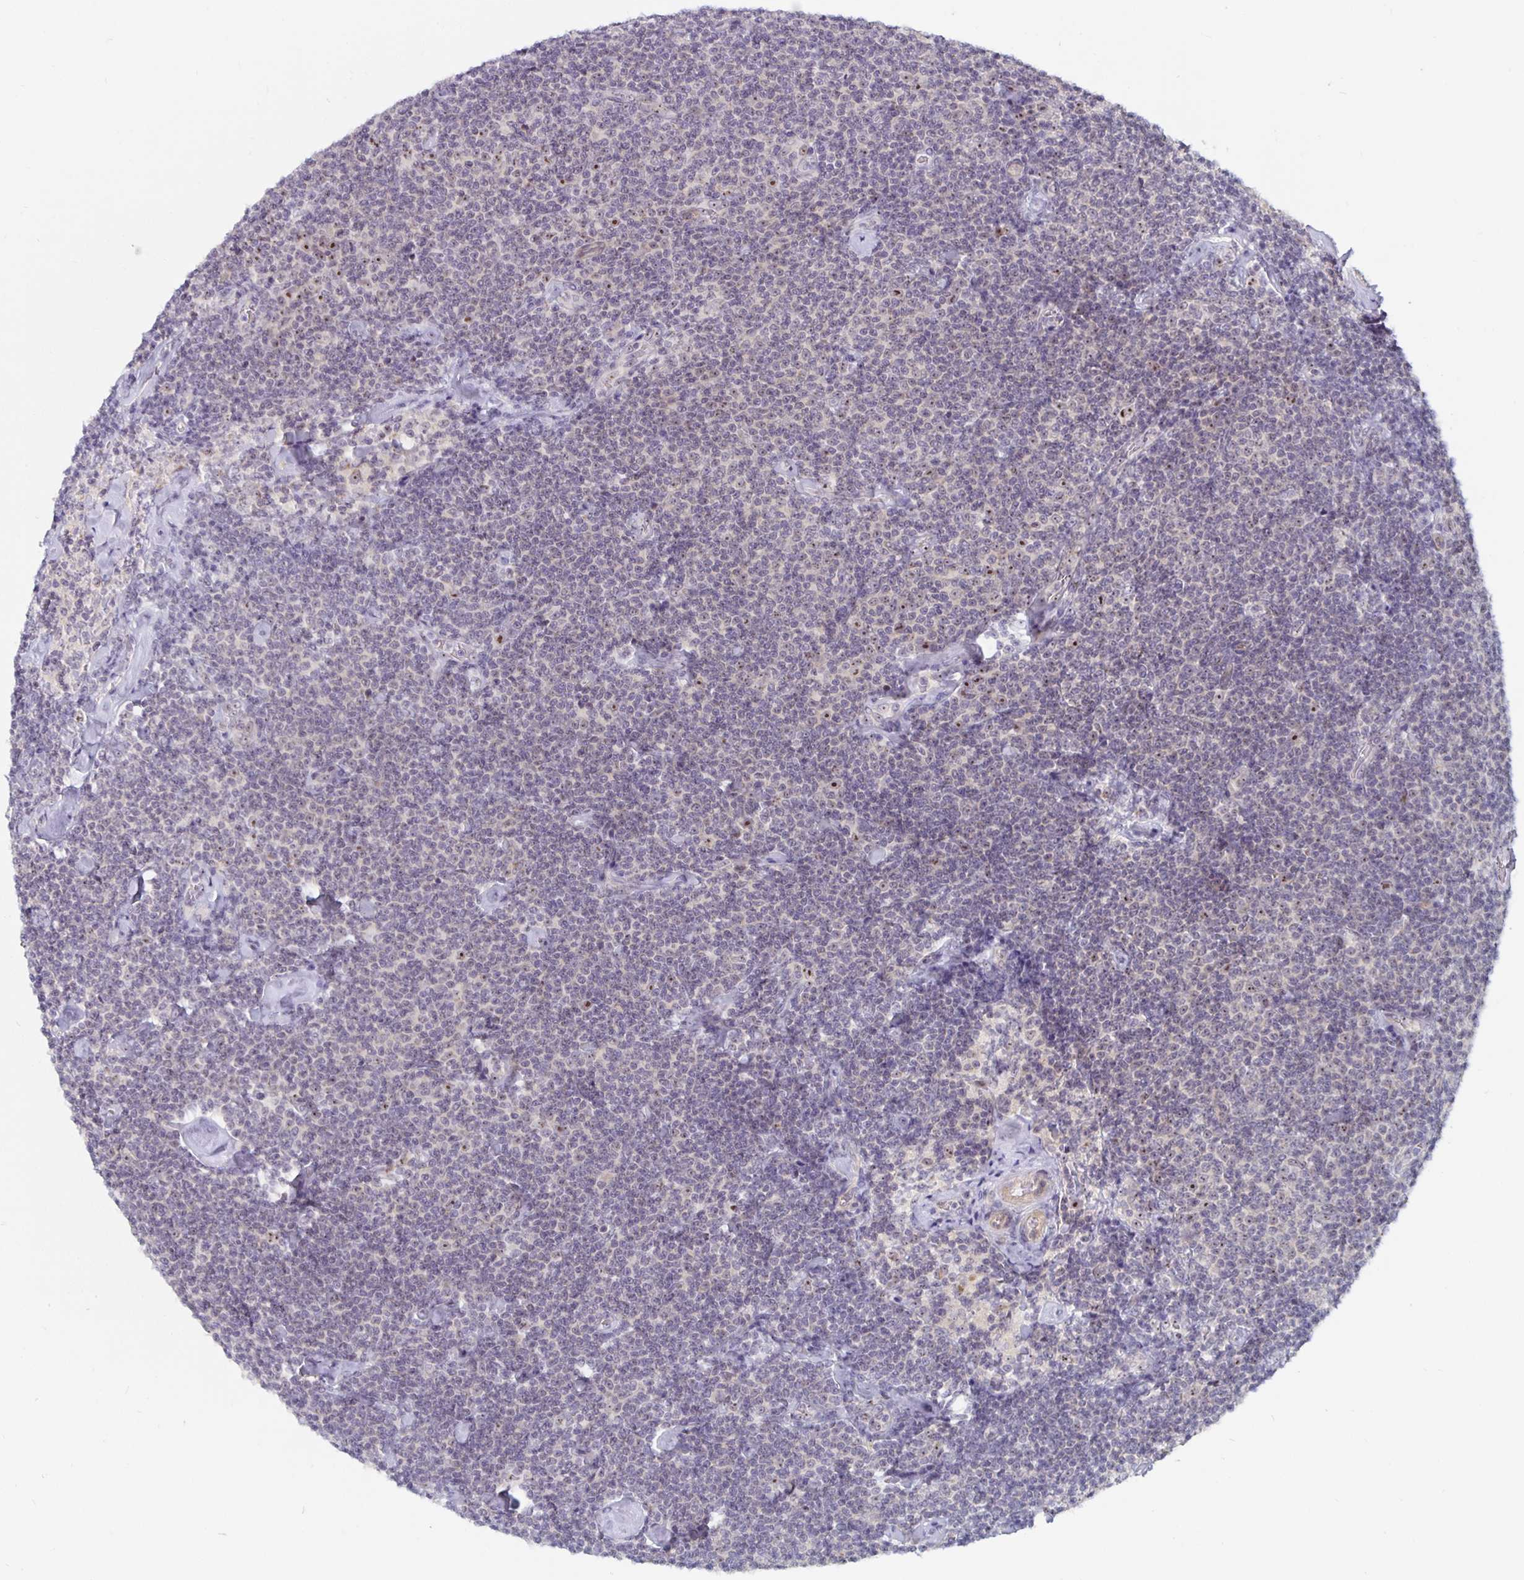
{"staining": {"intensity": "weak", "quantity": "25%-75%", "location": "nuclear"}, "tissue": "lymphoma", "cell_type": "Tumor cells", "image_type": "cancer", "snomed": [{"axis": "morphology", "description": "Malignant lymphoma, non-Hodgkin's type, Low grade"}, {"axis": "topography", "description": "Lymph node"}], "caption": "This image exhibits immunohistochemistry (IHC) staining of human low-grade malignant lymphoma, non-Hodgkin's type, with low weak nuclear staining in about 25%-75% of tumor cells.", "gene": "NUP85", "patient": {"sex": "male", "age": 81}}